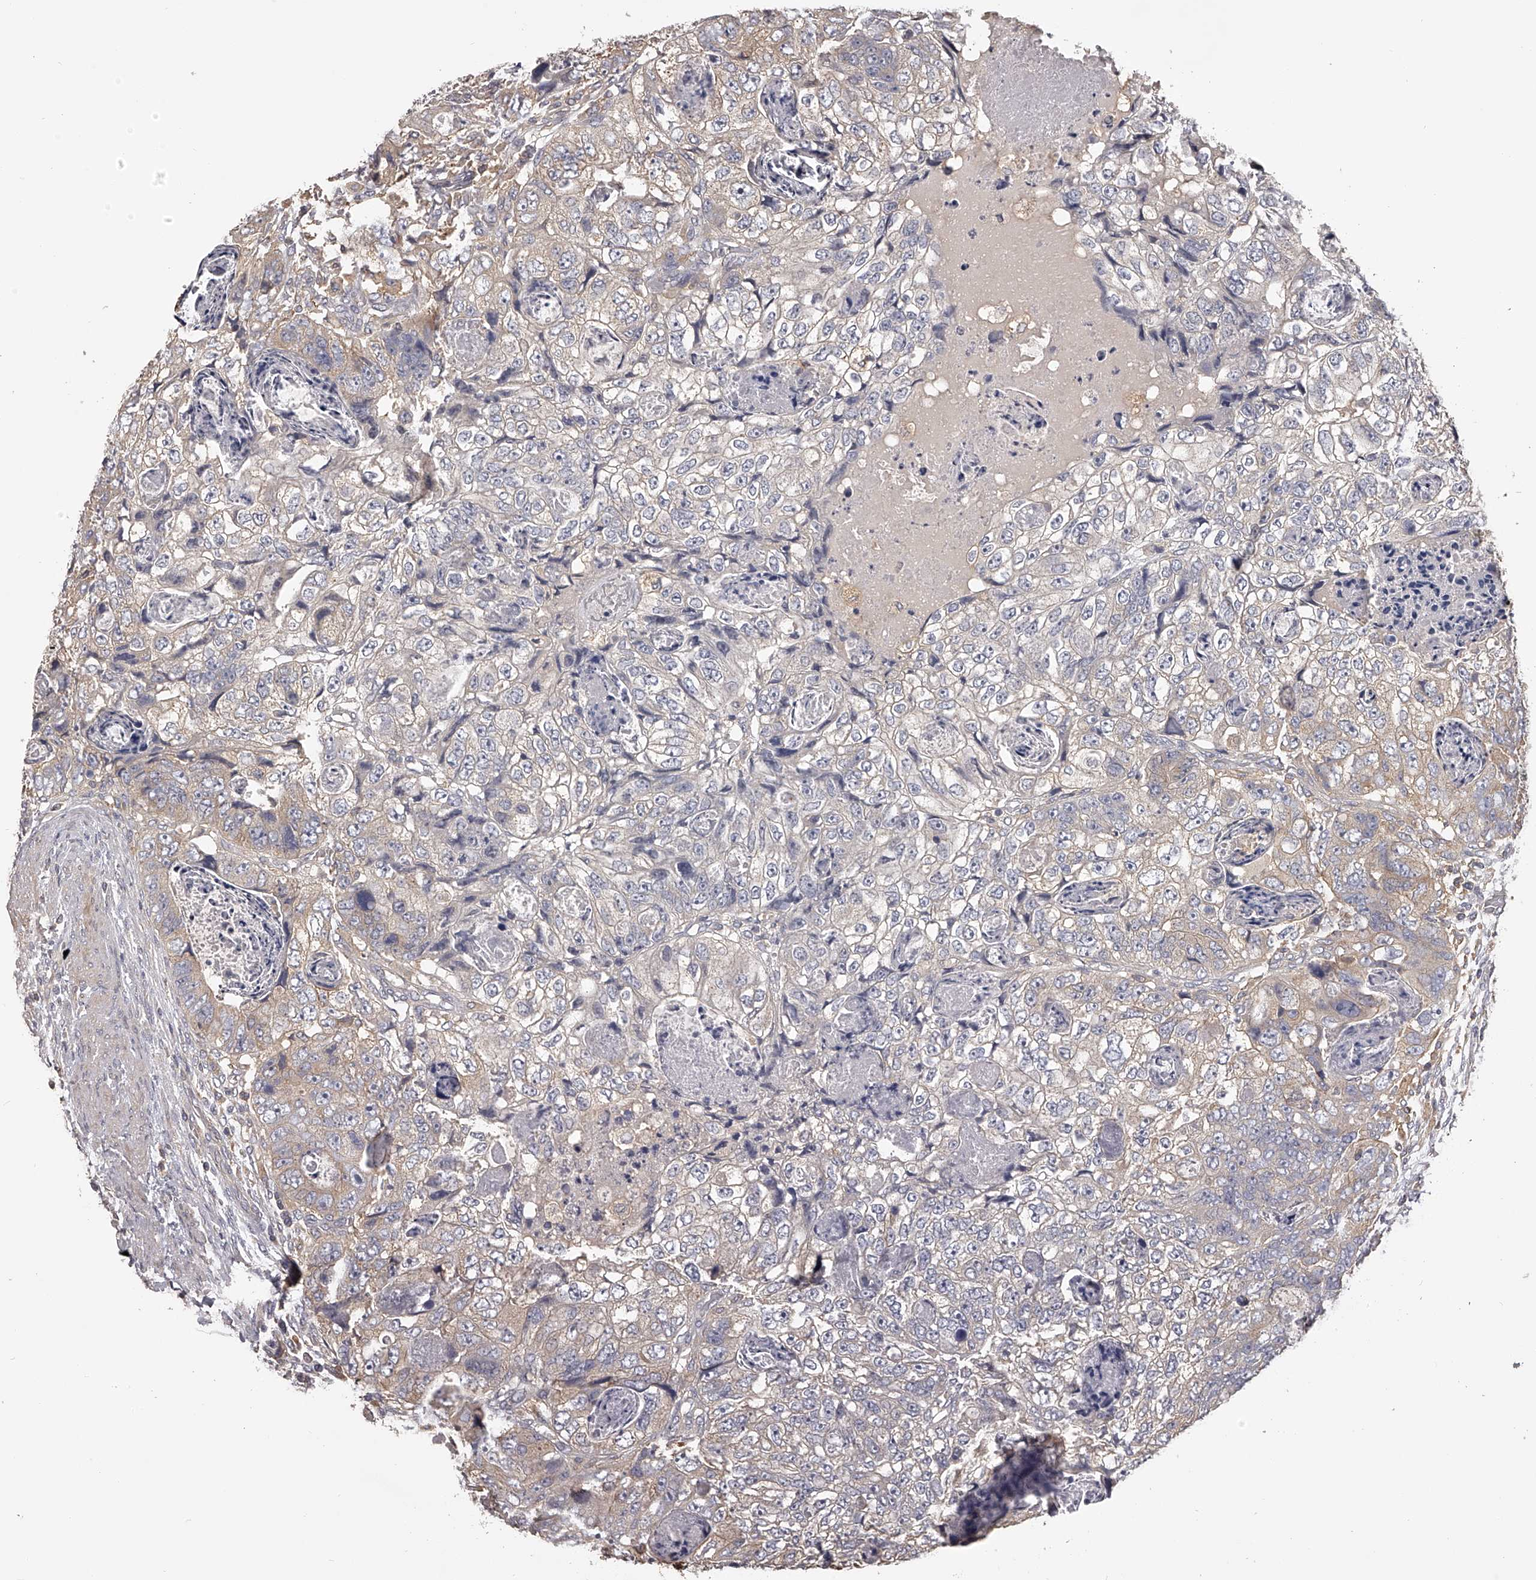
{"staining": {"intensity": "moderate", "quantity": "<25%", "location": "cytoplasmic/membranous"}, "tissue": "colorectal cancer", "cell_type": "Tumor cells", "image_type": "cancer", "snomed": [{"axis": "morphology", "description": "Adenocarcinoma, NOS"}, {"axis": "topography", "description": "Rectum"}], "caption": "Immunohistochemistry (IHC) photomicrograph of colorectal cancer (adenocarcinoma) stained for a protein (brown), which demonstrates low levels of moderate cytoplasmic/membranous positivity in approximately <25% of tumor cells.", "gene": "TNN", "patient": {"sex": "male", "age": 59}}